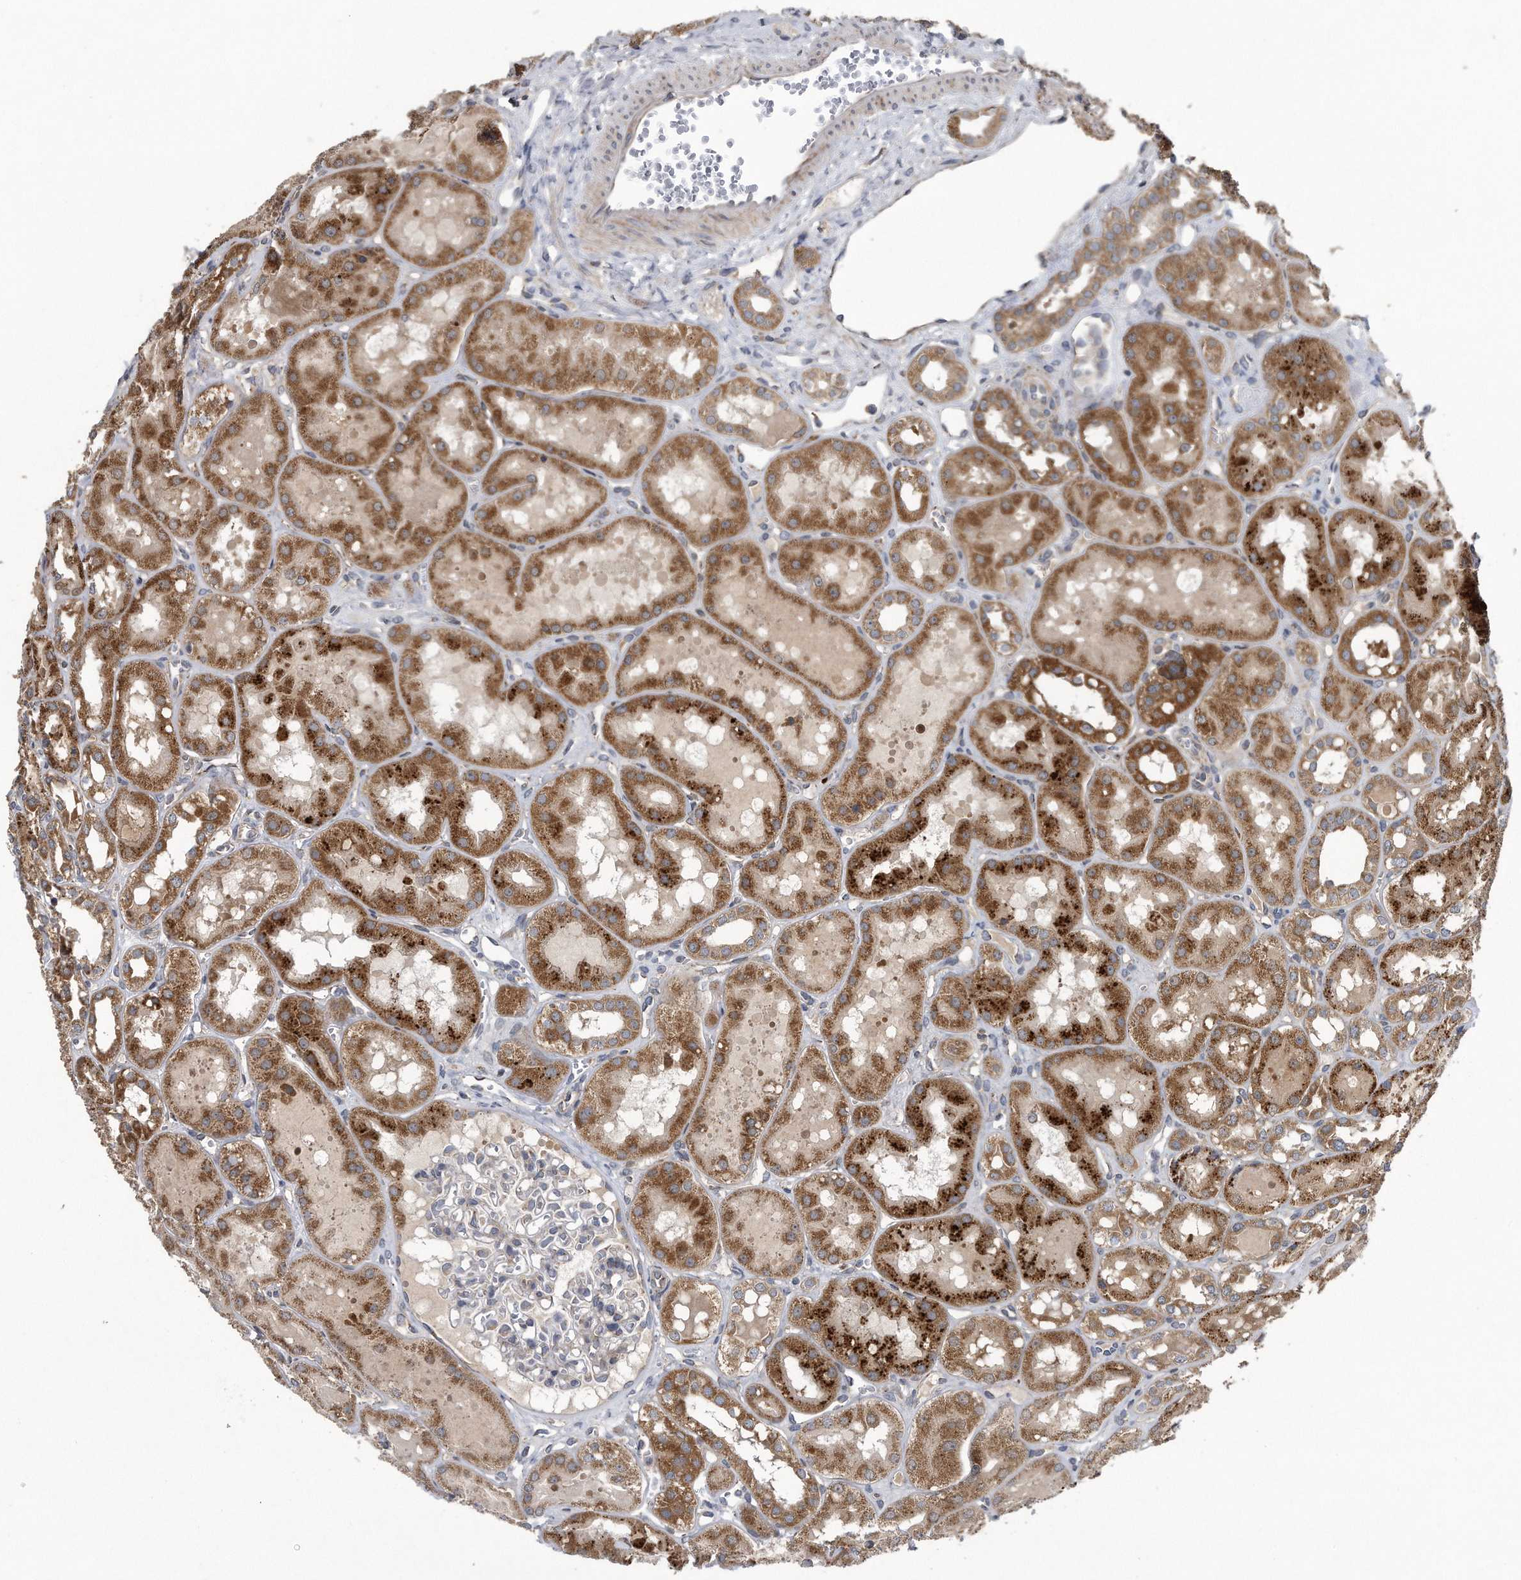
{"staining": {"intensity": "weak", "quantity": "<25%", "location": "cytoplasmic/membranous"}, "tissue": "kidney", "cell_type": "Cells in glomeruli", "image_type": "normal", "snomed": [{"axis": "morphology", "description": "Normal tissue, NOS"}, {"axis": "topography", "description": "Kidney"}], "caption": "The photomicrograph demonstrates no significant staining in cells in glomeruli of kidney.", "gene": "LYRM4", "patient": {"sex": "male", "age": 16}}